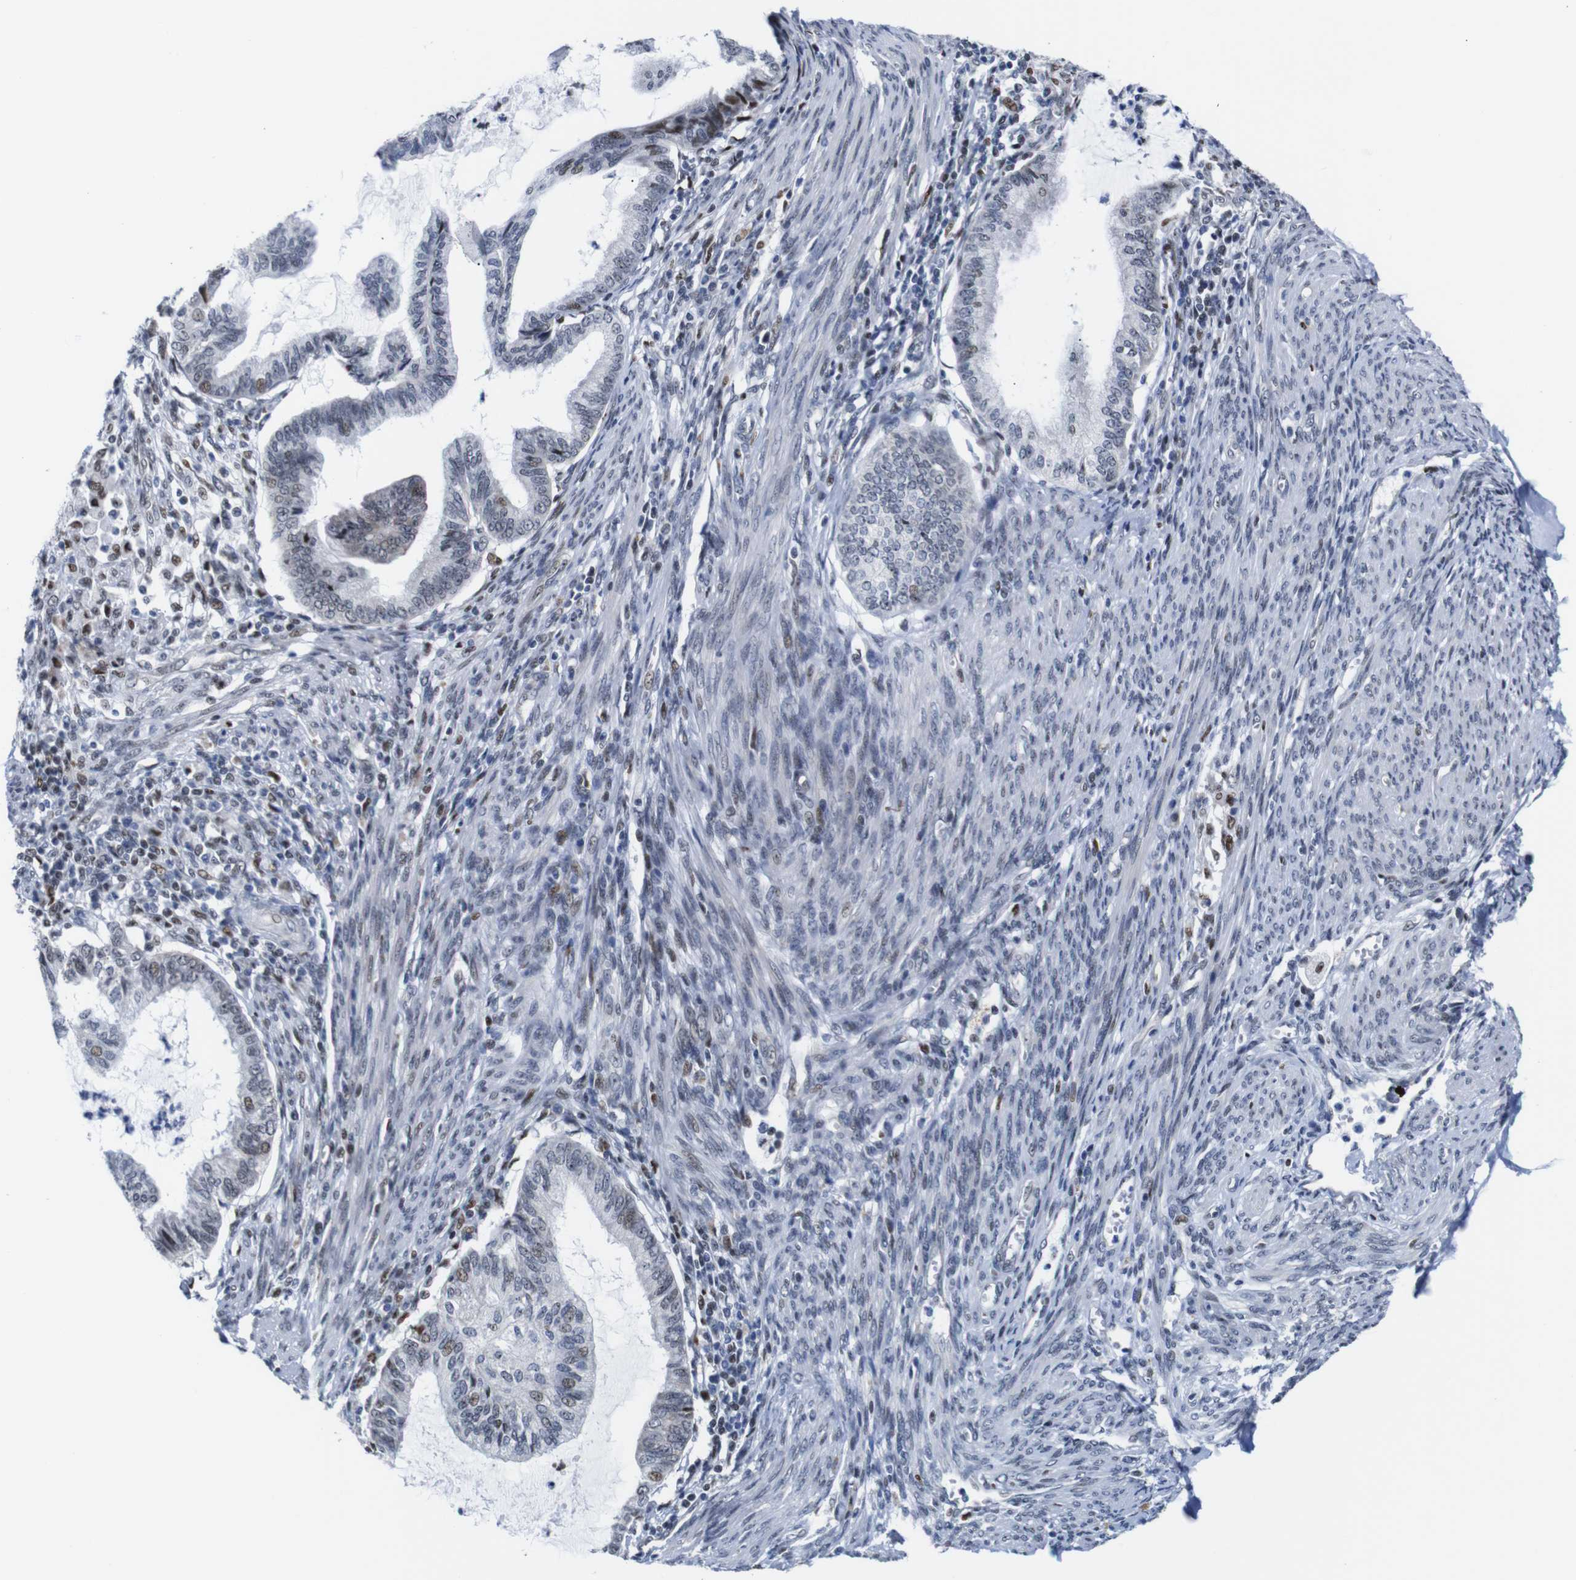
{"staining": {"intensity": "weak", "quantity": "<25%", "location": "nuclear"}, "tissue": "cervical cancer", "cell_type": "Tumor cells", "image_type": "cancer", "snomed": [{"axis": "morphology", "description": "Normal tissue, NOS"}, {"axis": "morphology", "description": "Adenocarcinoma, NOS"}, {"axis": "topography", "description": "Cervix"}, {"axis": "topography", "description": "Endometrium"}], "caption": "This is an immunohistochemistry (IHC) image of adenocarcinoma (cervical). There is no staining in tumor cells.", "gene": "GATA6", "patient": {"sex": "female", "age": 86}}